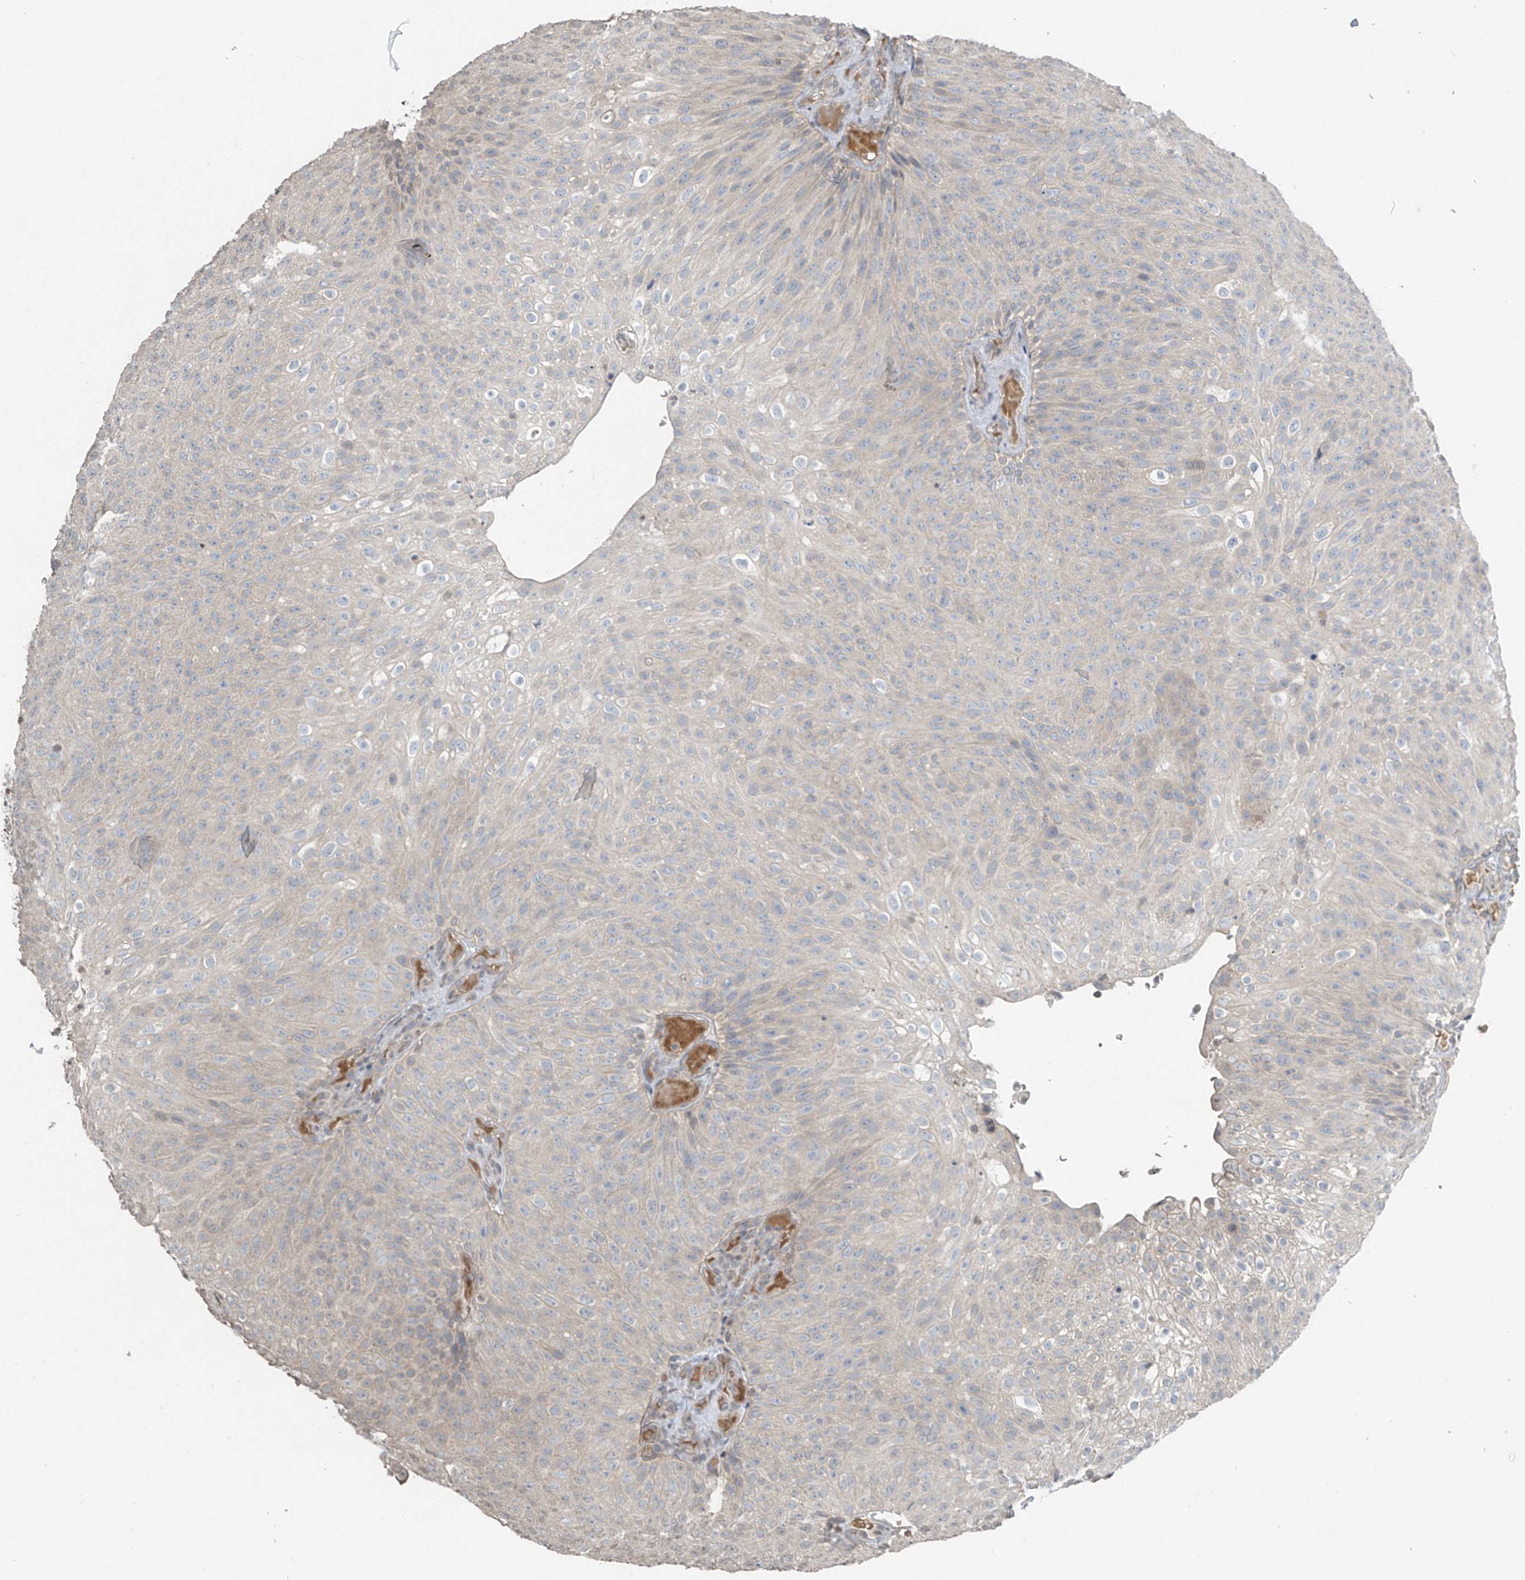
{"staining": {"intensity": "negative", "quantity": "none", "location": "none"}, "tissue": "urothelial cancer", "cell_type": "Tumor cells", "image_type": "cancer", "snomed": [{"axis": "morphology", "description": "Urothelial carcinoma, Low grade"}, {"axis": "topography", "description": "Urinary bladder"}], "caption": "High power microscopy micrograph of an immunohistochemistry histopathology image of urothelial carcinoma (low-grade), revealing no significant expression in tumor cells.", "gene": "HOXA11", "patient": {"sex": "male", "age": 78}}